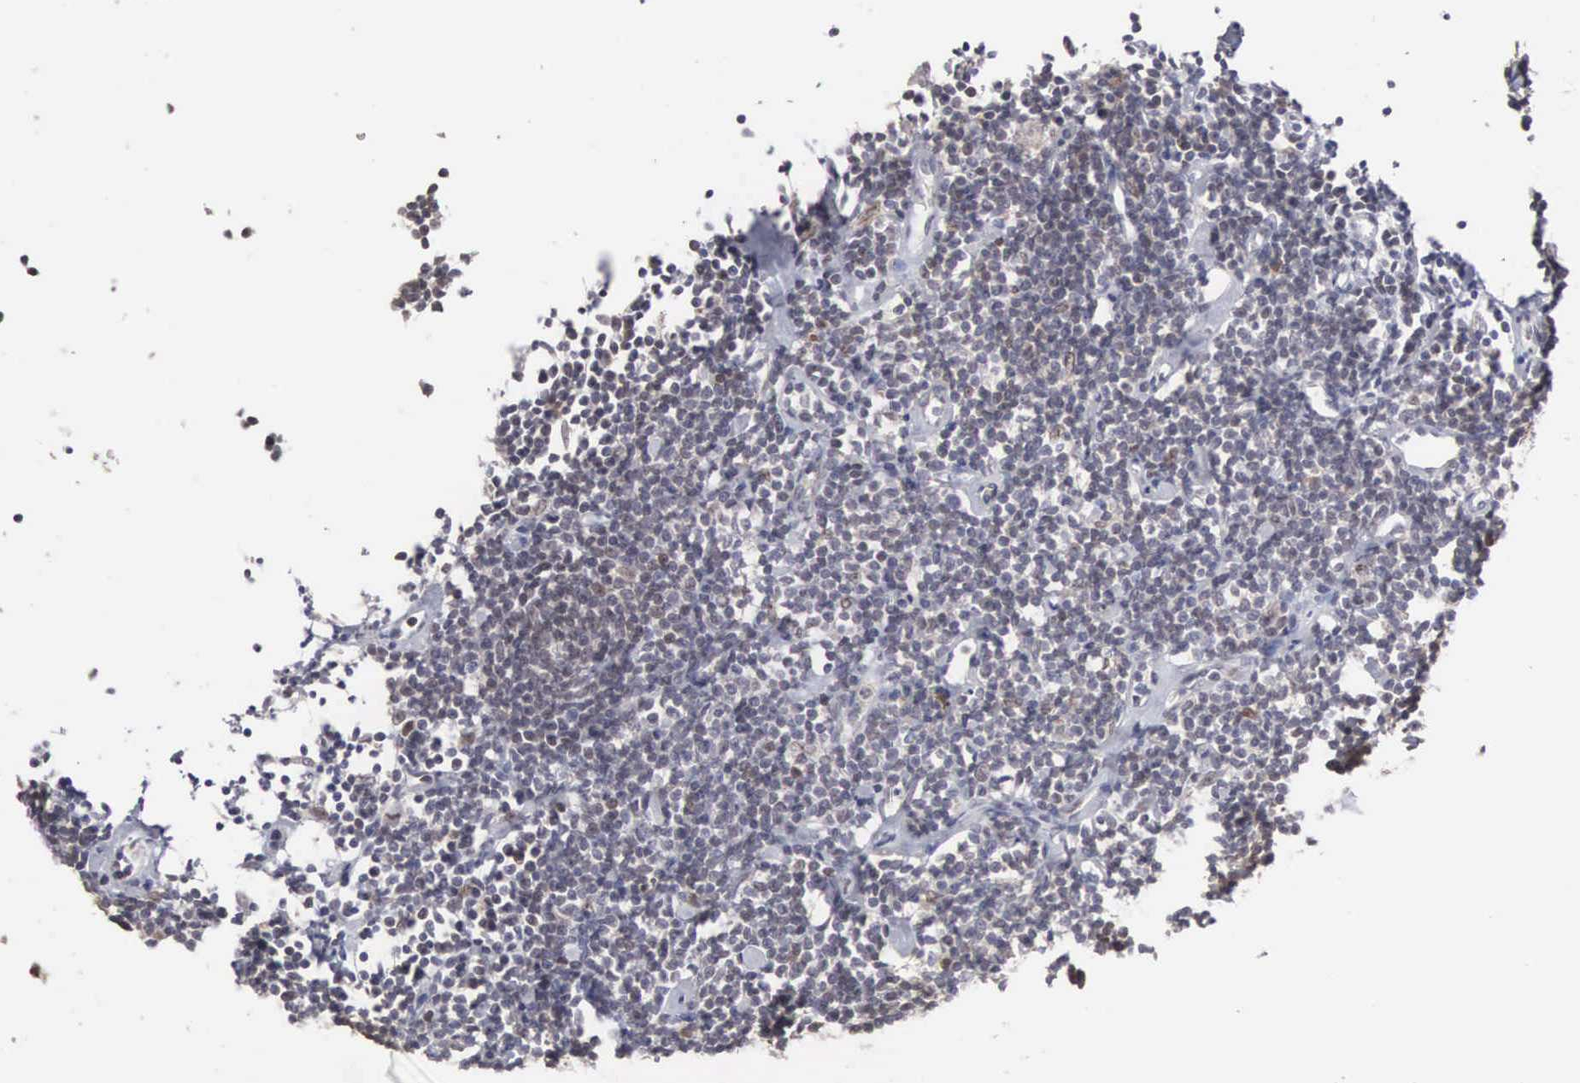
{"staining": {"intensity": "negative", "quantity": "none", "location": "none"}, "tissue": "lymphoma", "cell_type": "Tumor cells", "image_type": "cancer", "snomed": [{"axis": "morphology", "description": "Malignant lymphoma, non-Hodgkin's type, Low grade"}, {"axis": "topography", "description": "Lymph node"}], "caption": "Malignant lymphoma, non-Hodgkin's type (low-grade) was stained to show a protein in brown. There is no significant expression in tumor cells. (Brightfield microscopy of DAB IHC at high magnification).", "gene": "ACOT4", "patient": {"sex": "male", "age": 65}}